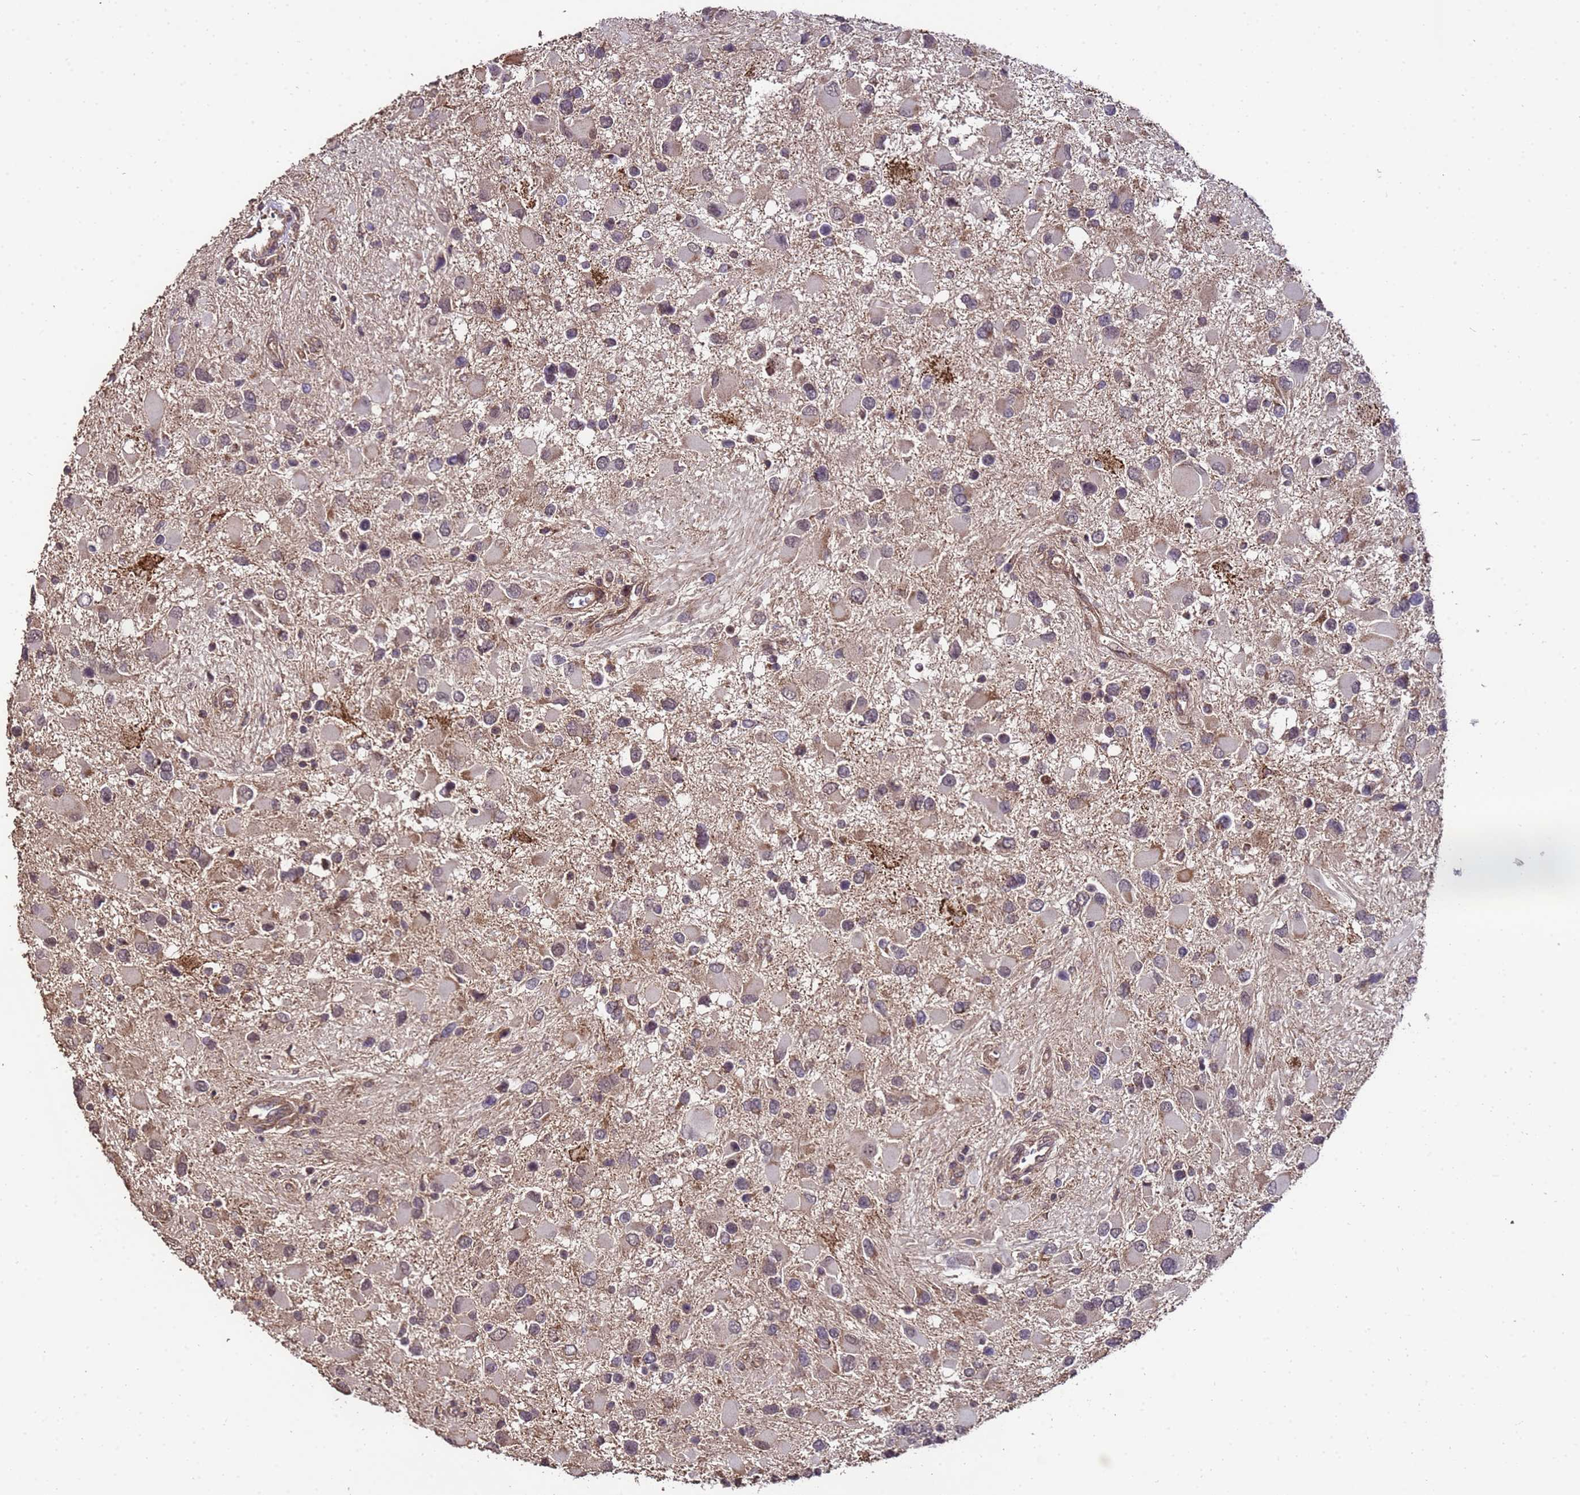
{"staining": {"intensity": "weak", "quantity": "25%-75%", "location": "cytoplasmic/membranous,nuclear"}, "tissue": "glioma", "cell_type": "Tumor cells", "image_type": "cancer", "snomed": [{"axis": "morphology", "description": "Glioma, malignant, High grade"}, {"axis": "topography", "description": "Brain"}], "caption": "High-magnification brightfield microscopy of glioma stained with DAB (brown) and counterstained with hematoxylin (blue). tumor cells exhibit weak cytoplasmic/membranous and nuclear positivity is present in approximately25%-75% of cells.", "gene": "PRODH", "patient": {"sex": "male", "age": 53}}